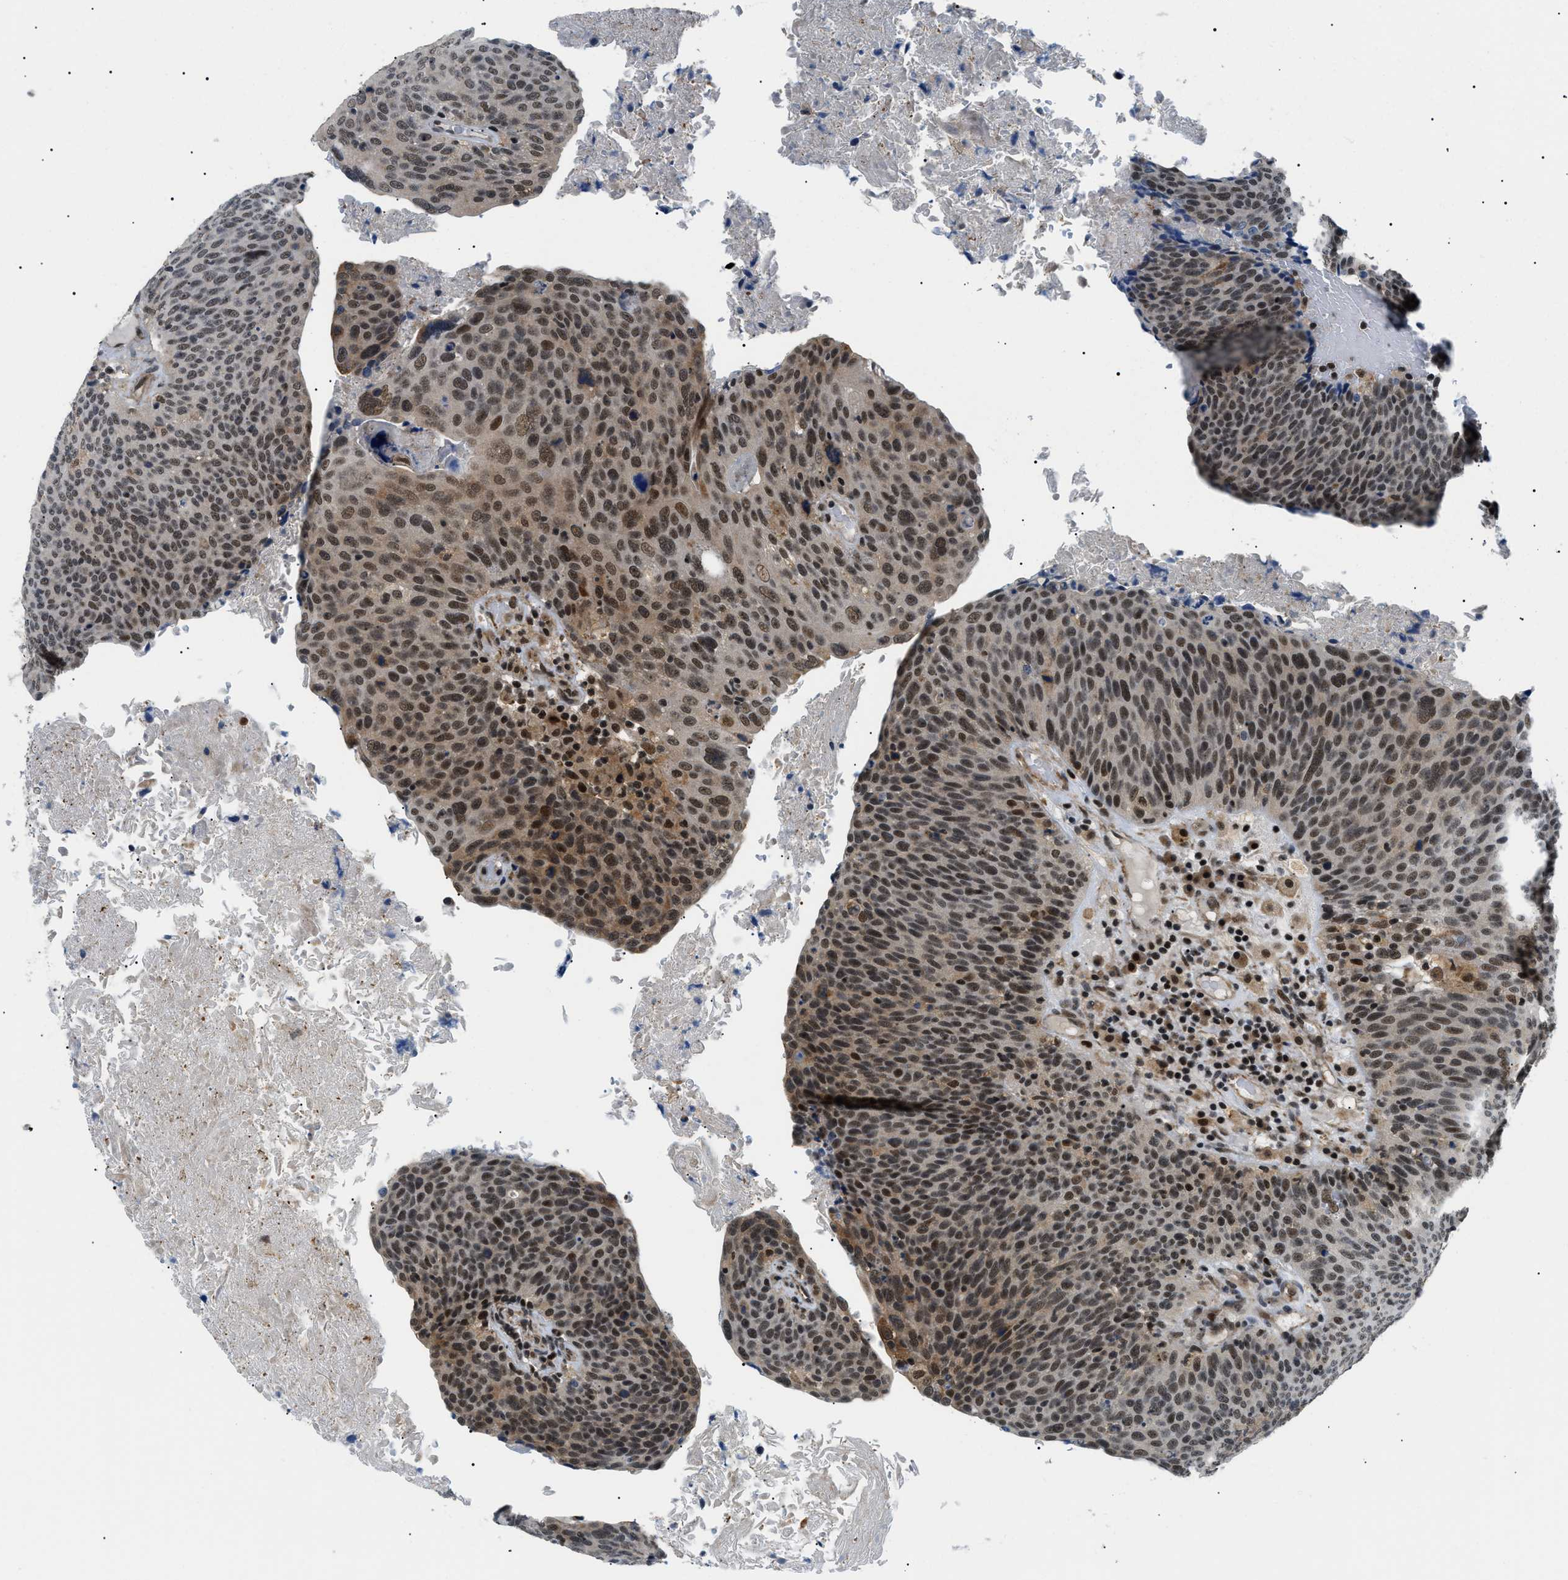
{"staining": {"intensity": "strong", "quantity": ">75%", "location": "cytoplasmic/membranous,nuclear"}, "tissue": "head and neck cancer", "cell_type": "Tumor cells", "image_type": "cancer", "snomed": [{"axis": "morphology", "description": "Squamous cell carcinoma, NOS"}, {"axis": "morphology", "description": "Squamous cell carcinoma, metastatic, NOS"}, {"axis": "topography", "description": "Lymph node"}, {"axis": "topography", "description": "Head-Neck"}], "caption": "Protein expression analysis of head and neck cancer demonstrates strong cytoplasmic/membranous and nuclear positivity in about >75% of tumor cells.", "gene": "RBM15", "patient": {"sex": "male", "age": 62}}